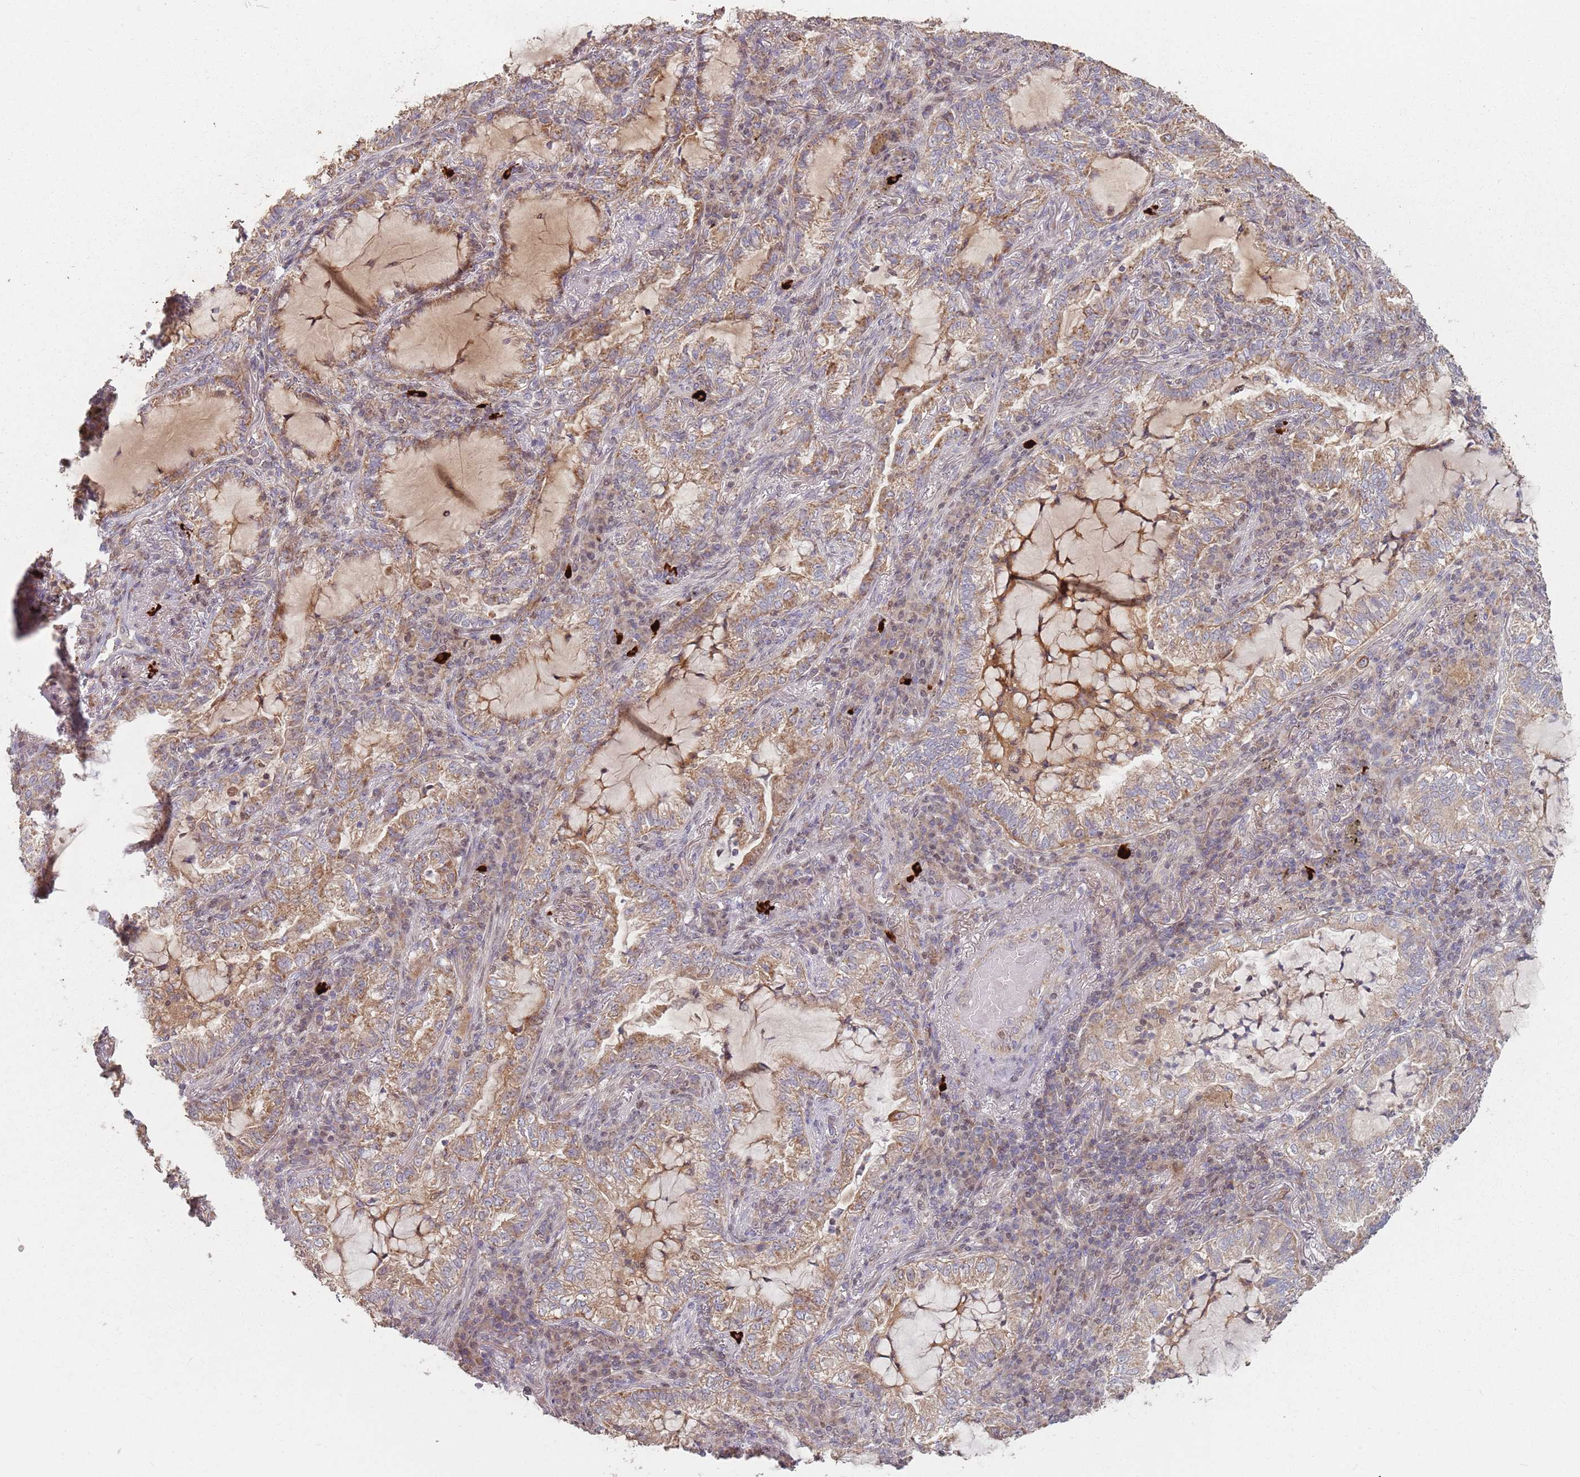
{"staining": {"intensity": "moderate", "quantity": ">75%", "location": "cytoplasmic/membranous"}, "tissue": "lung cancer", "cell_type": "Tumor cells", "image_type": "cancer", "snomed": [{"axis": "morphology", "description": "Adenocarcinoma, NOS"}, {"axis": "topography", "description": "Lung"}], "caption": "Lung adenocarcinoma was stained to show a protein in brown. There is medium levels of moderate cytoplasmic/membranous expression in approximately >75% of tumor cells. The staining was performed using DAB, with brown indicating positive protein expression. Nuclei are stained blue with hematoxylin.", "gene": "VPS52", "patient": {"sex": "female", "age": 73}}